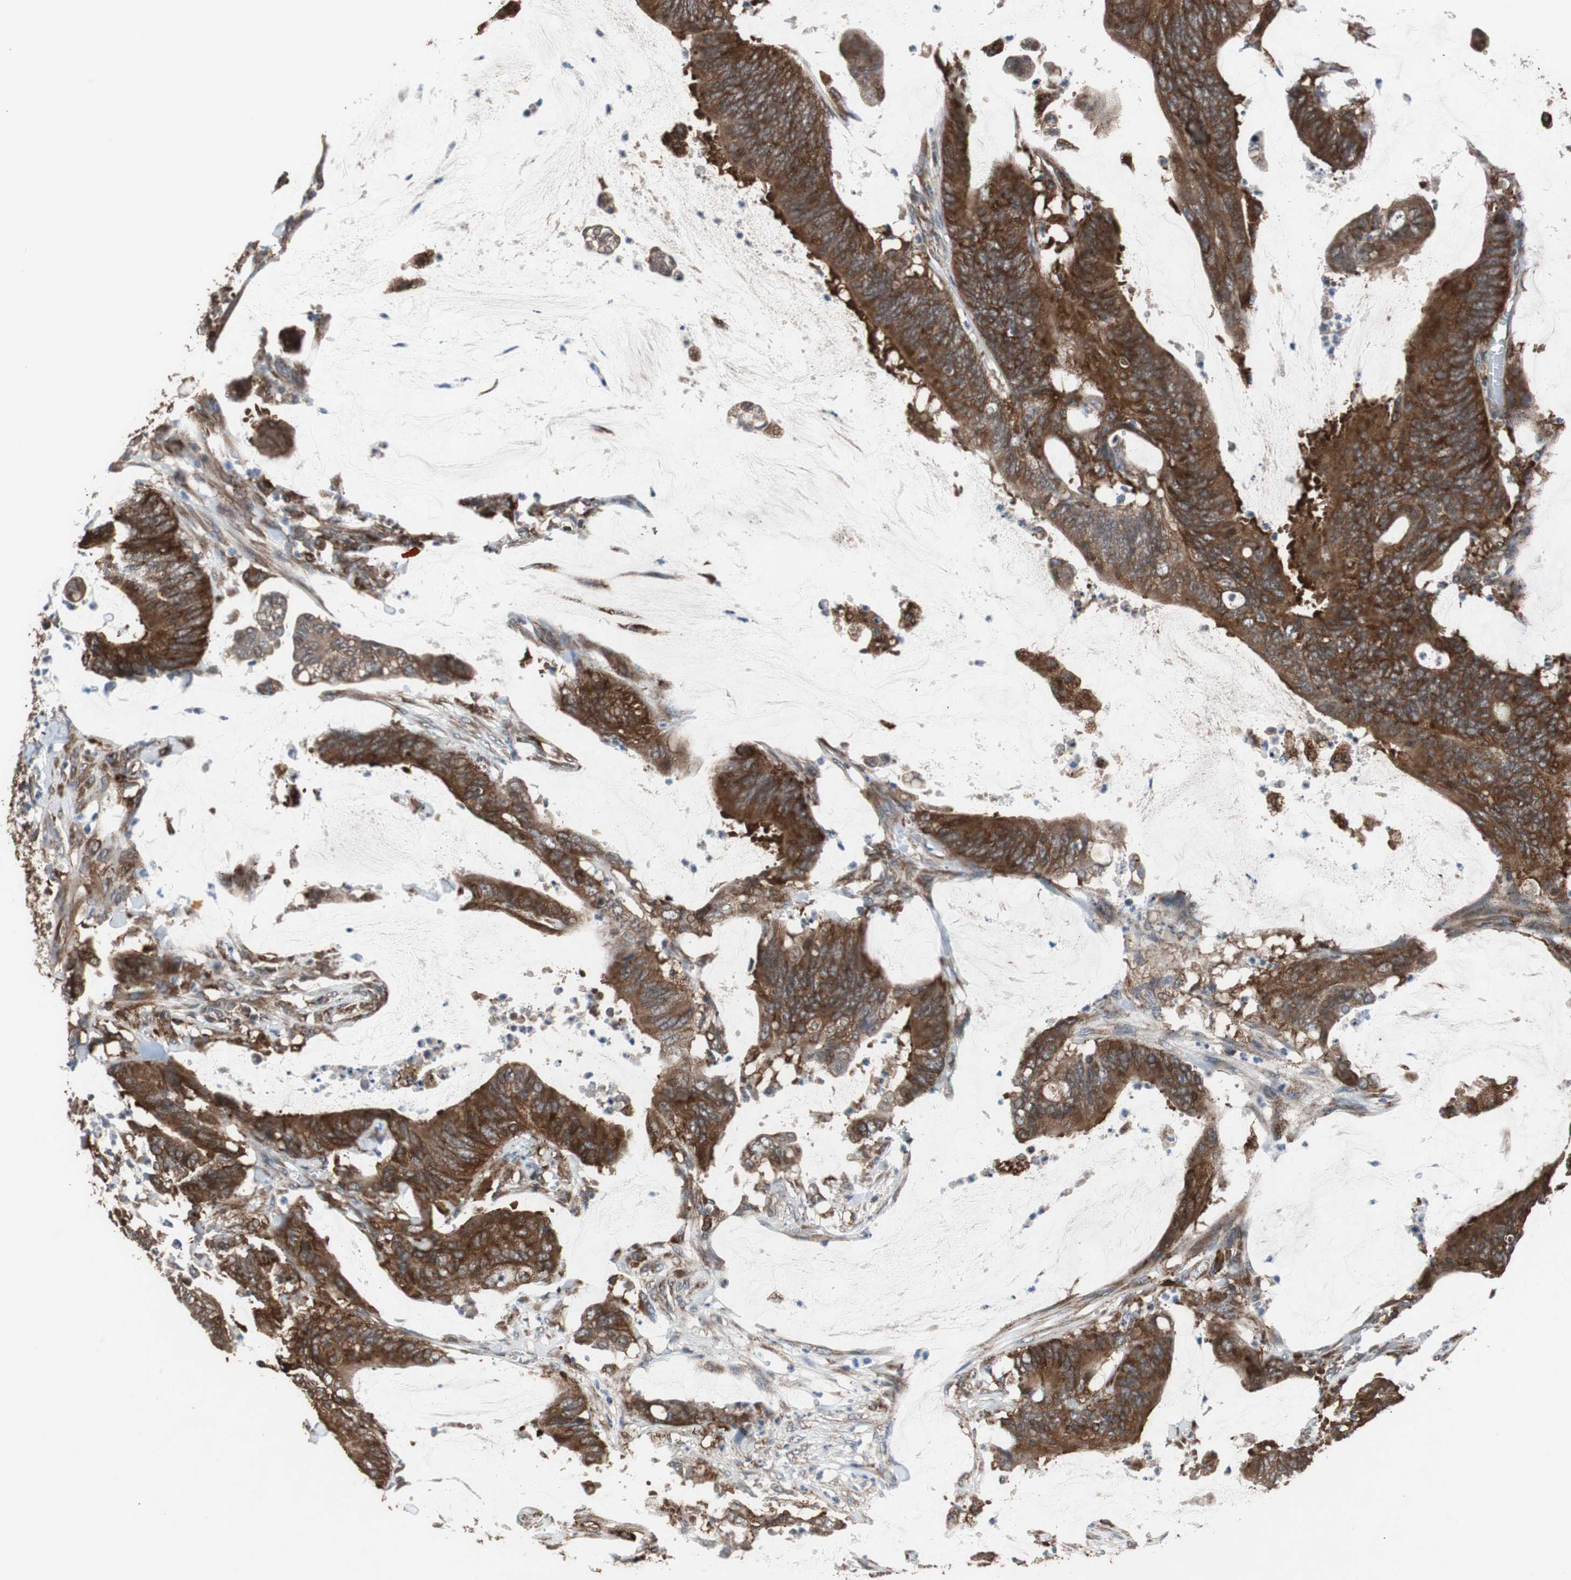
{"staining": {"intensity": "strong", "quantity": ">75%", "location": "cytoplasmic/membranous"}, "tissue": "colorectal cancer", "cell_type": "Tumor cells", "image_type": "cancer", "snomed": [{"axis": "morphology", "description": "Adenocarcinoma, NOS"}, {"axis": "topography", "description": "Rectum"}], "caption": "High-power microscopy captured an immunohistochemistry (IHC) image of colorectal cancer (adenocarcinoma), revealing strong cytoplasmic/membranous staining in about >75% of tumor cells.", "gene": "USP10", "patient": {"sex": "female", "age": 66}}